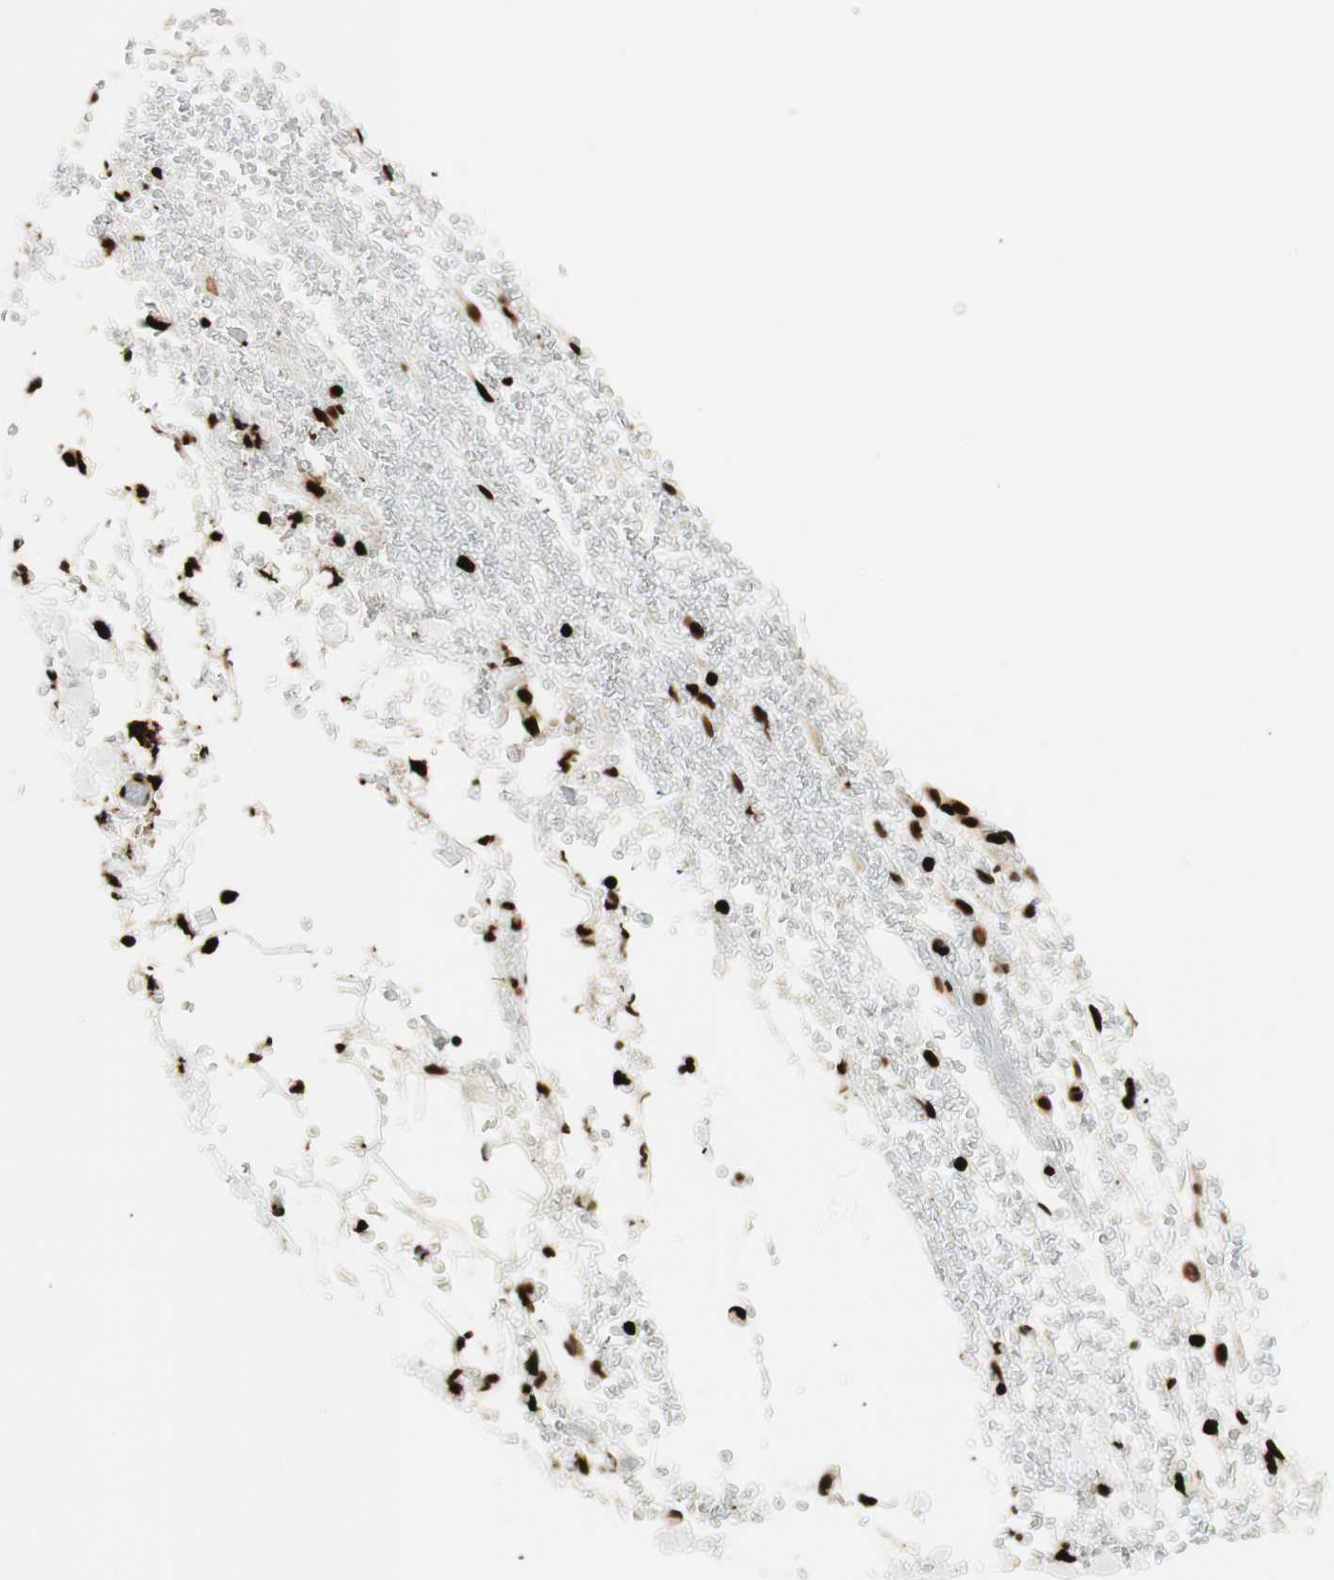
{"staining": {"intensity": "strong", "quantity": ">75%", "location": "nuclear"}, "tissue": "adipose tissue", "cell_type": "Adipocytes", "image_type": "normal", "snomed": [{"axis": "morphology", "description": "Normal tissue, NOS"}, {"axis": "morphology", "description": "Inflammation, NOS"}, {"axis": "topography", "description": "Breast"}], "caption": "IHC of benign adipose tissue displays high levels of strong nuclear expression in about >75% of adipocytes.", "gene": "GLI2", "patient": {"sex": "female", "age": 65}}